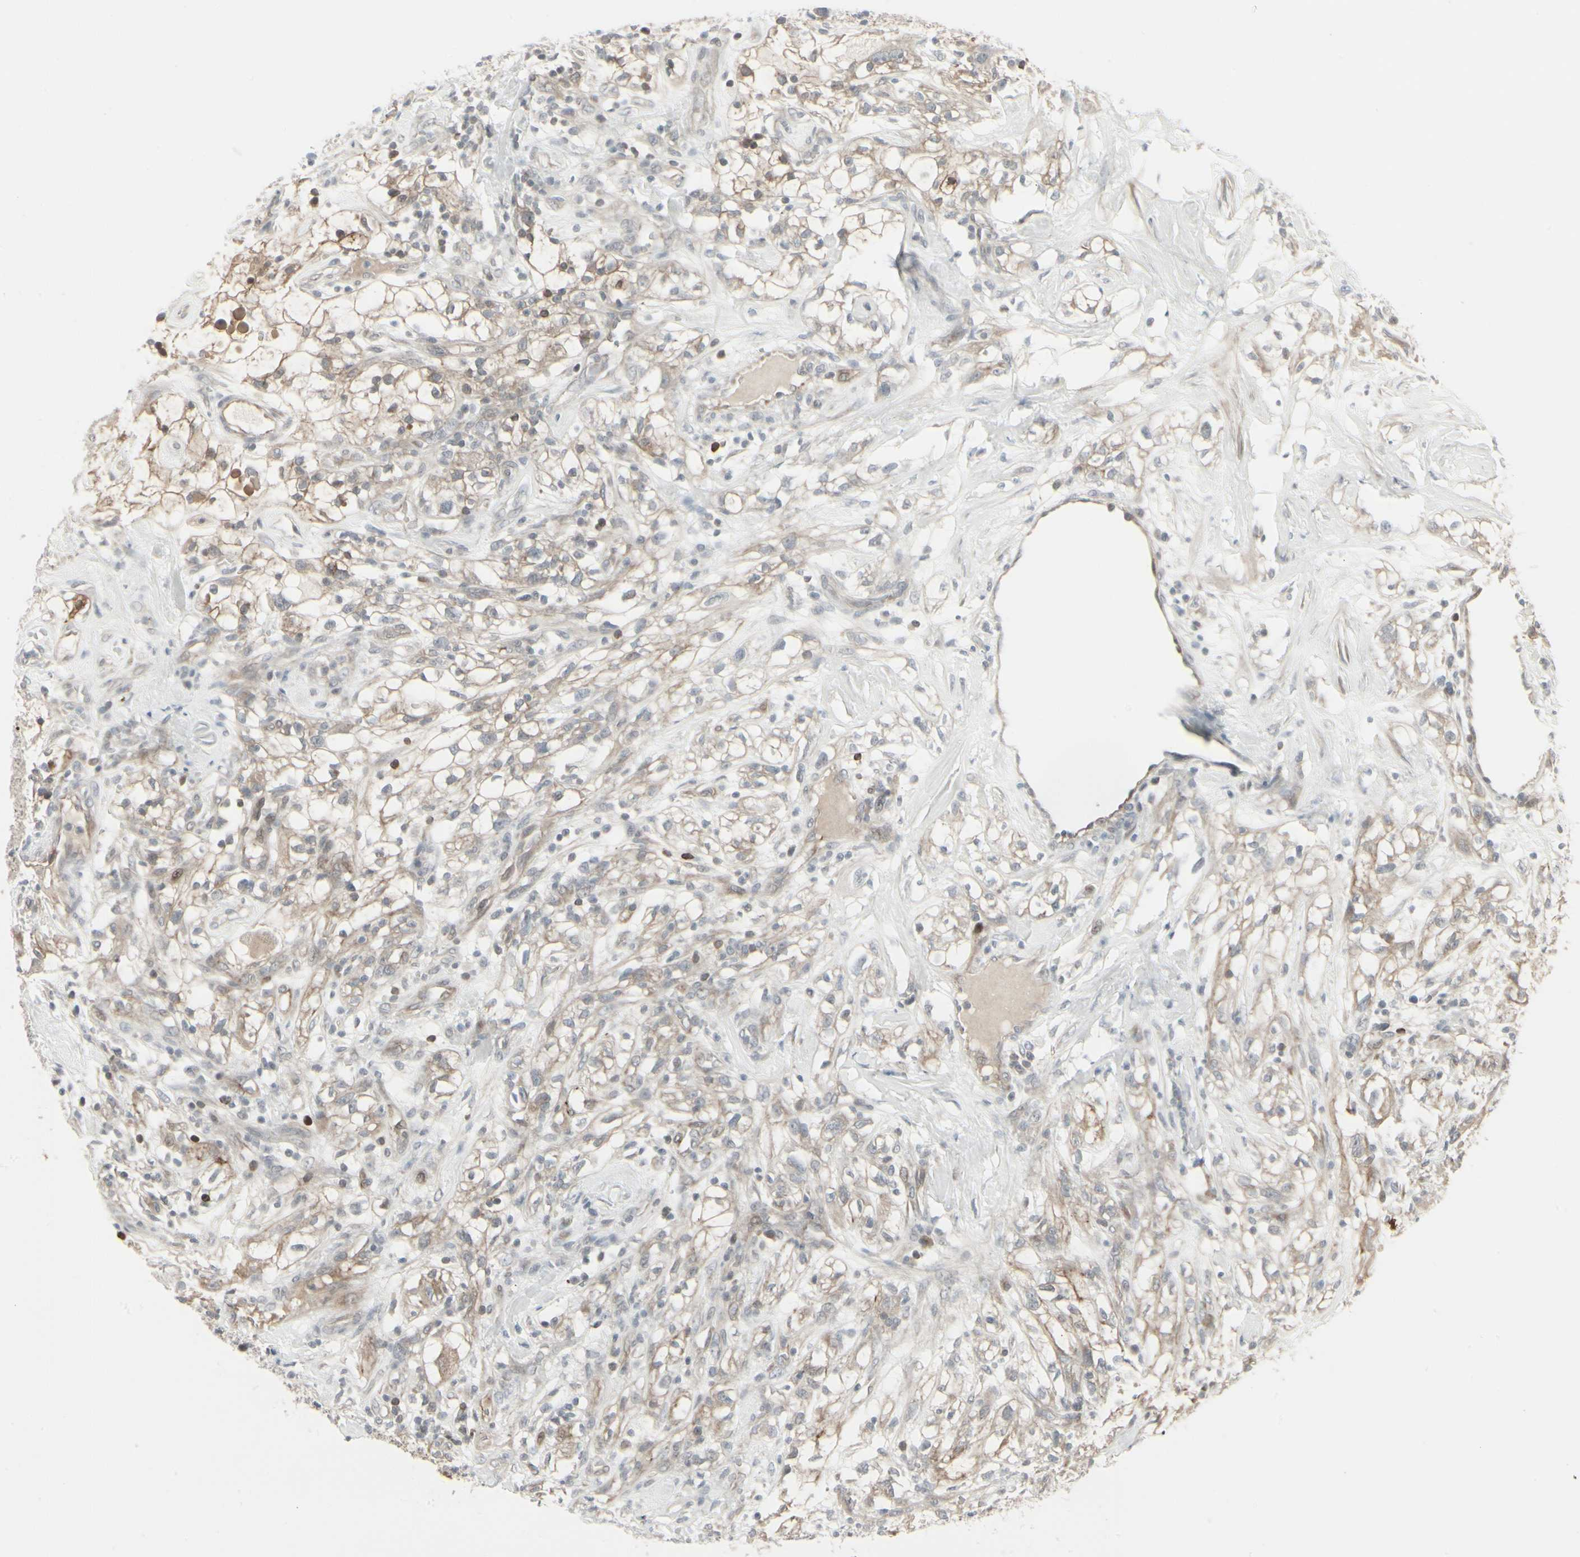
{"staining": {"intensity": "moderate", "quantity": ">75%", "location": "cytoplasmic/membranous"}, "tissue": "renal cancer", "cell_type": "Tumor cells", "image_type": "cancer", "snomed": [{"axis": "morphology", "description": "Adenocarcinoma, NOS"}, {"axis": "topography", "description": "Kidney"}], "caption": "Immunohistochemical staining of renal cancer displays medium levels of moderate cytoplasmic/membranous protein positivity in about >75% of tumor cells.", "gene": "IGFBP6", "patient": {"sex": "female", "age": 60}}